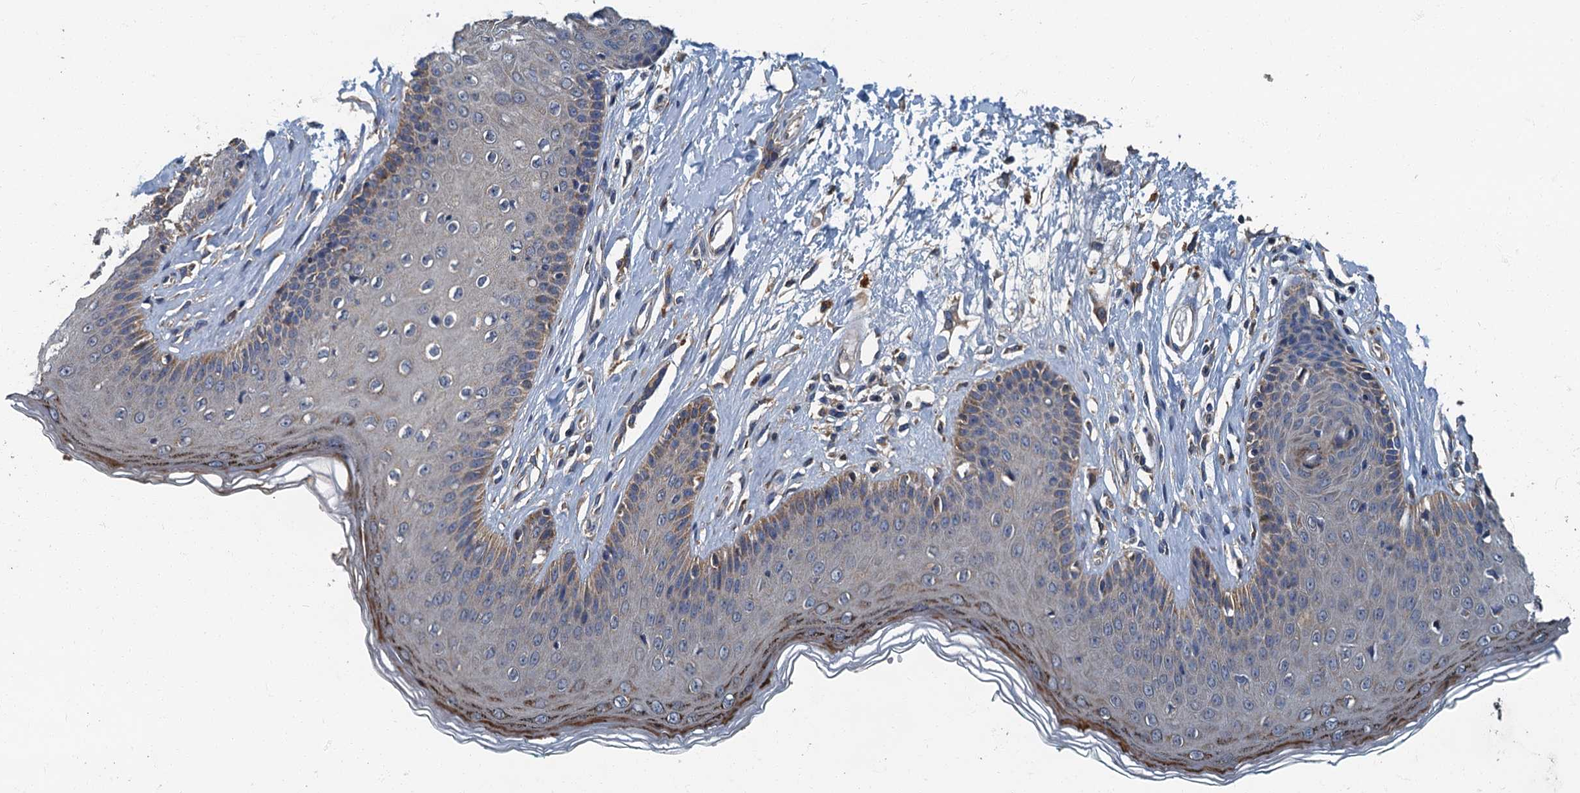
{"staining": {"intensity": "moderate", "quantity": "<25%", "location": "cytoplasmic/membranous"}, "tissue": "skin", "cell_type": "Epidermal cells", "image_type": "normal", "snomed": [{"axis": "morphology", "description": "Normal tissue, NOS"}, {"axis": "morphology", "description": "Squamous cell carcinoma, NOS"}, {"axis": "topography", "description": "Vulva"}], "caption": "Immunohistochemistry (IHC) staining of unremarkable skin, which exhibits low levels of moderate cytoplasmic/membranous staining in approximately <25% of epidermal cells indicating moderate cytoplasmic/membranous protein staining. The staining was performed using DAB (3,3'-diaminobenzidine) (brown) for protein detection and nuclei were counterstained in hematoxylin (blue).", "gene": "DDX49", "patient": {"sex": "female", "age": 85}}